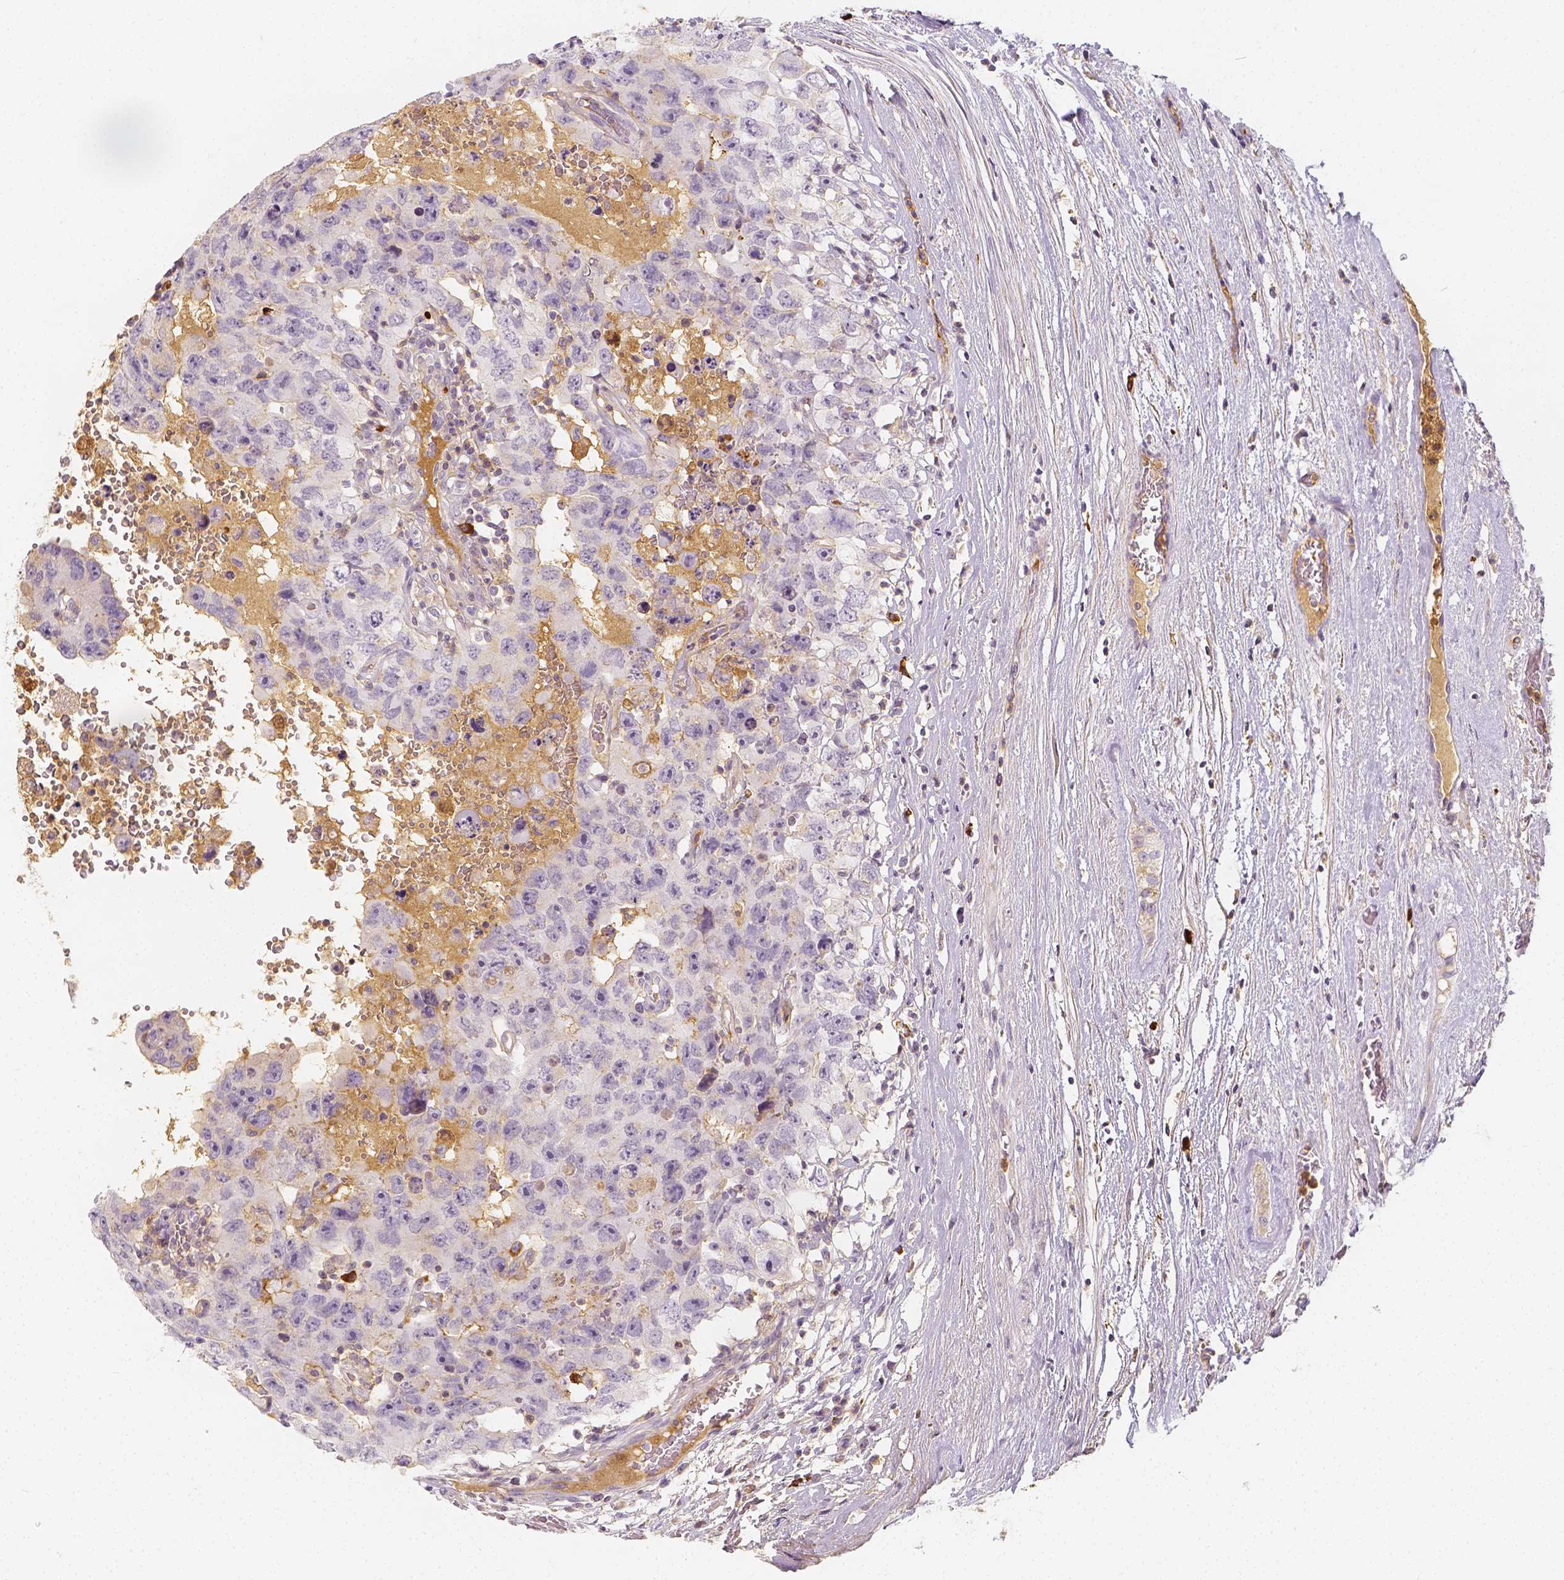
{"staining": {"intensity": "weak", "quantity": "25%-75%", "location": "cytoplasmic/membranous"}, "tissue": "testis cancer", "cell_type": "Tumor cells", "image_type": "cancer", "snomed": [{"axis": "morphology", "description": "Carcinoma, Embryonal, NOS"}, {"axis": "topography", "description": "Testis"}], "caption": "Immunohistochemical staining of embryonal carcinoma (testis) exhibits weak cytoplasmic/membranous protein expression in about 25%-75% of tumor cells. (DAB IHC, brown staining for protein, blue staining for nuclei).", "gene": "PTPRJ", "patient": {"sex": "male", "age": 26}}